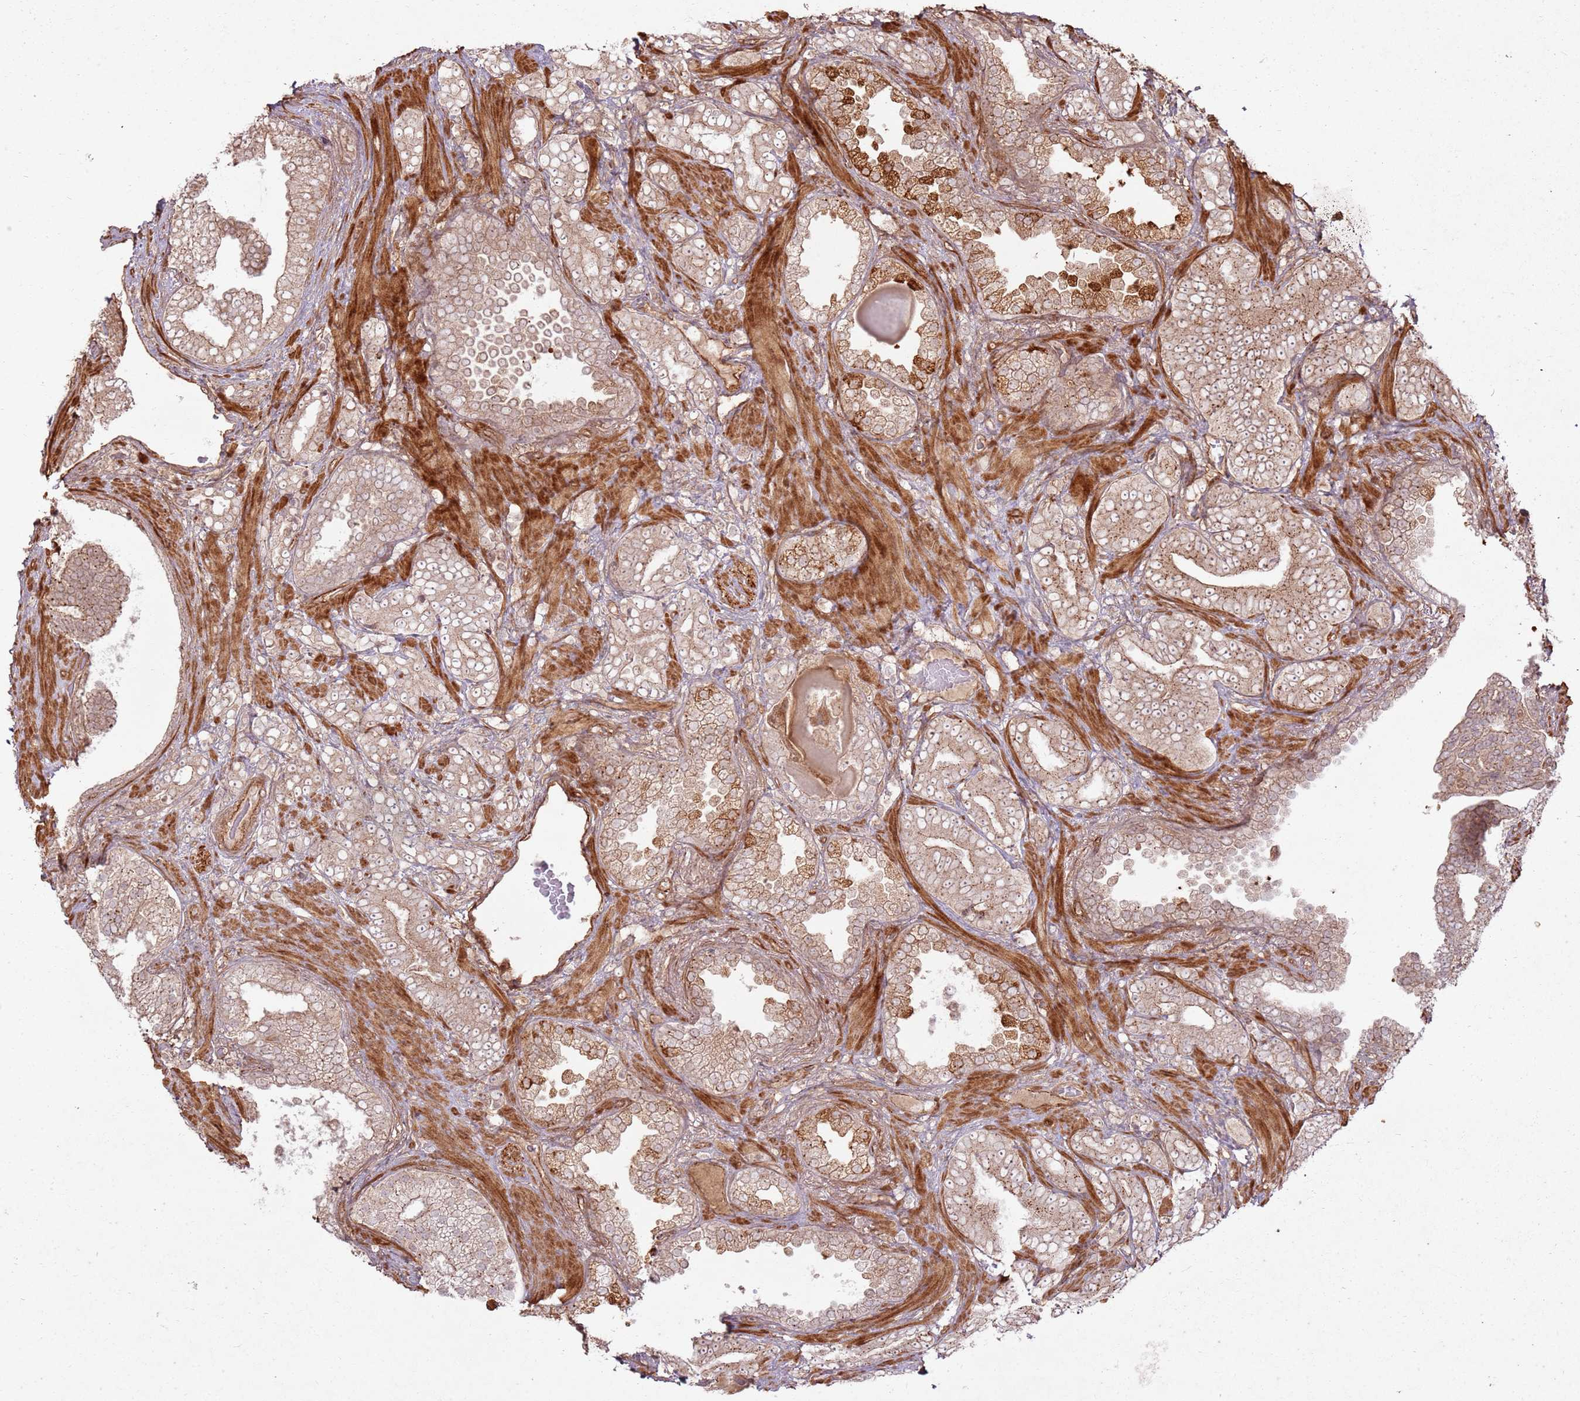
{"staining": {"intensity": "moderate", "quantity": ">75%", "location": "cytoplasmic/membranous,nuclear"}, "tissue": "prostate cancer", "cell_type": "Tumor cells", "image_type": "cancer", "snomed": [{"axis": "morphology", "description": "Adenocarcinoma, High grade"}, {"axis": "topography", "description": "Prostate and seminal vesicle, NOS"}], "caption": "Moderate cytoplasmic/membranous and nuclear positivity is present in approximately >75% of tumor cells in prostate cancer.", "gene": "ZNF623", "patient": {"sex": "male", "age": 67}}